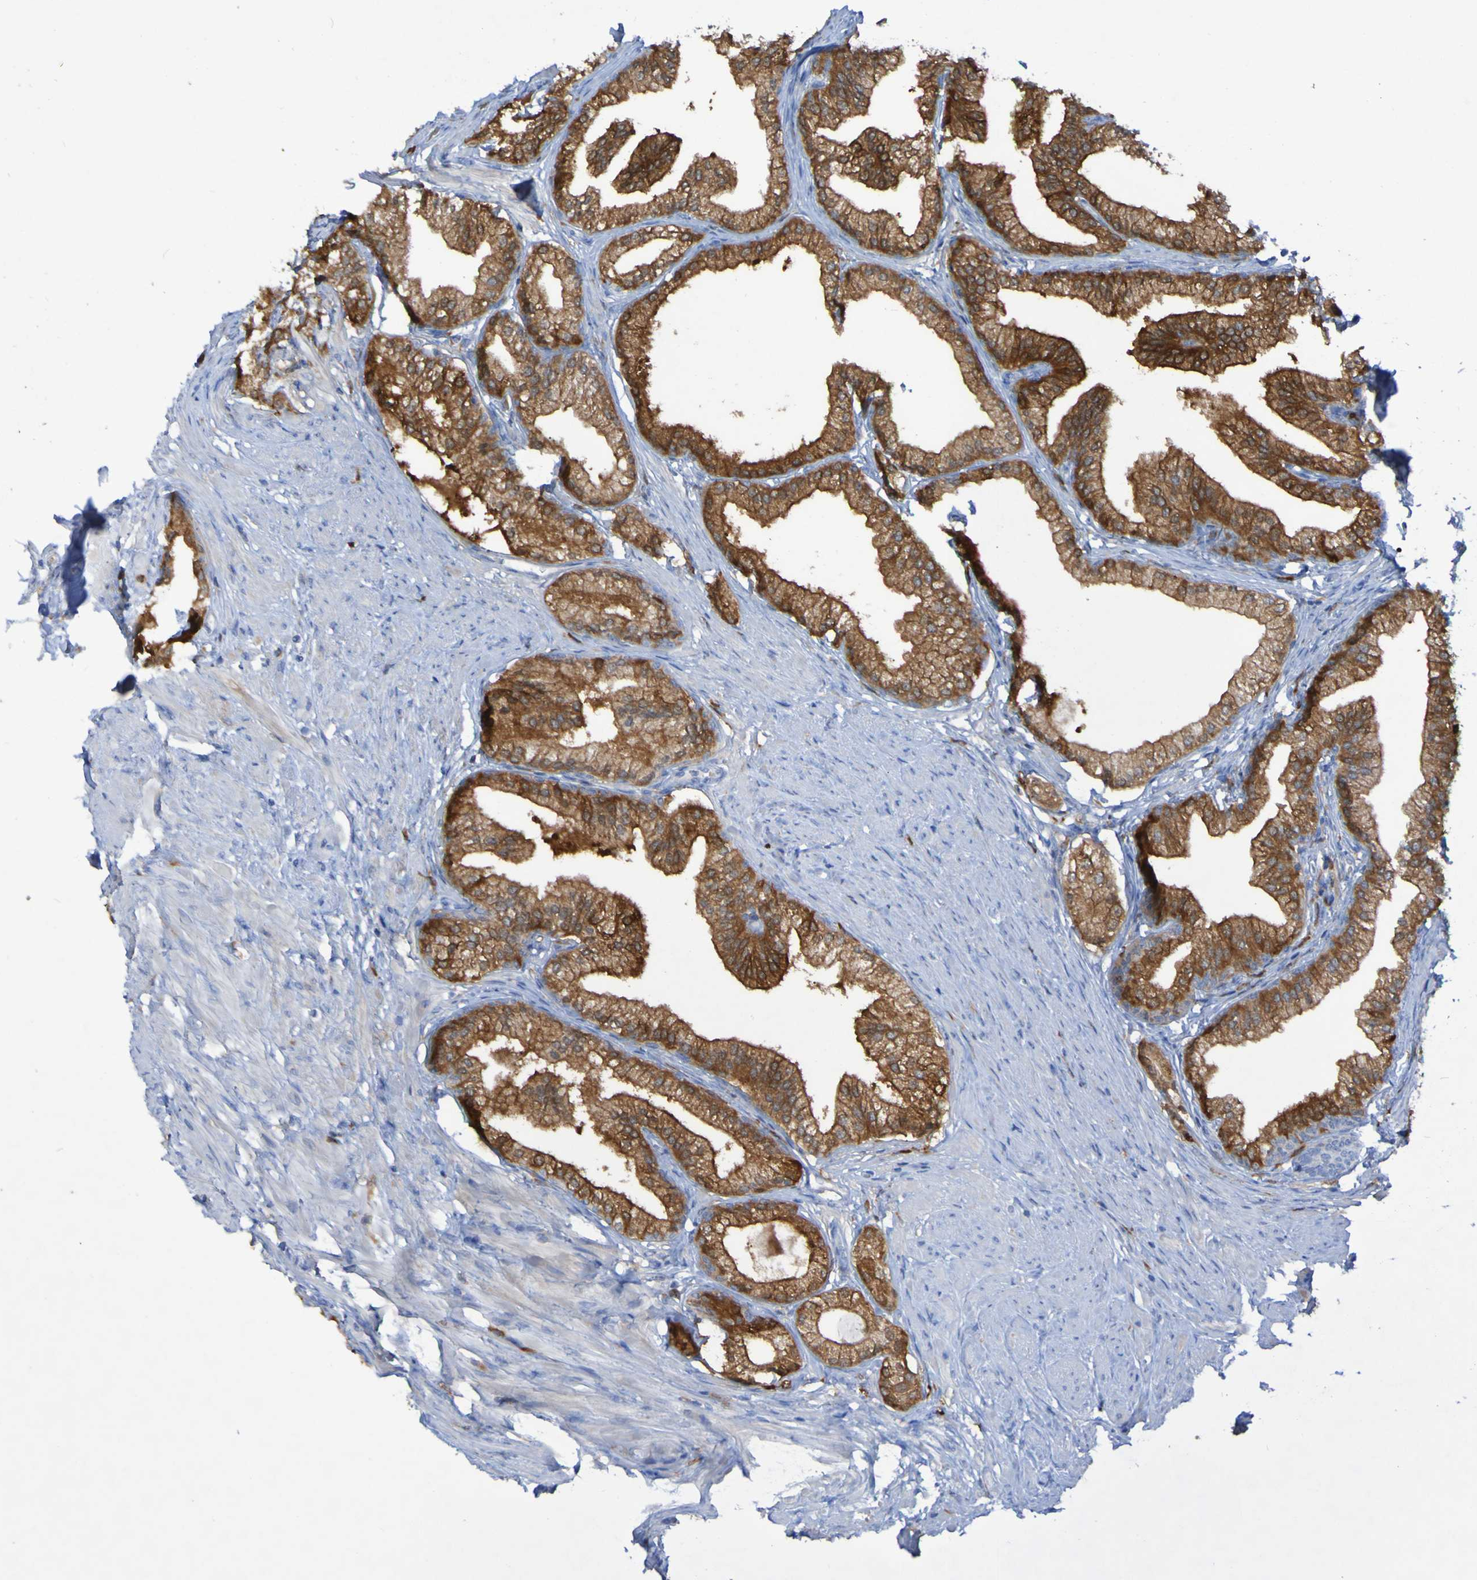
{"staining": {"intensity": "moderate", "quantity": ">75%", "location": "cytoplasmic/membranous"}, "tissue": "prostate", "cell_type": "Glandular cells", "image_type": "normal", "snomed": [{"axis": "morphology", "description": "Normal tissue, NOS"}, {"axis": "morphology", "description": "Urothelial carcinoma, Low grade"}, {"axis": "topography", "description": "Urinary bladder"}, {"axis": "topography", "description": "Prostate"}], "caption": "This histopathology image exhibits IHC staining of unremarkable human prostate, with medium moderate cytoplasmic/membranous positivity in about >75% of glandular cells.", "gene": "MPPE1", "patient": {"sex": "male", "age": 60}}